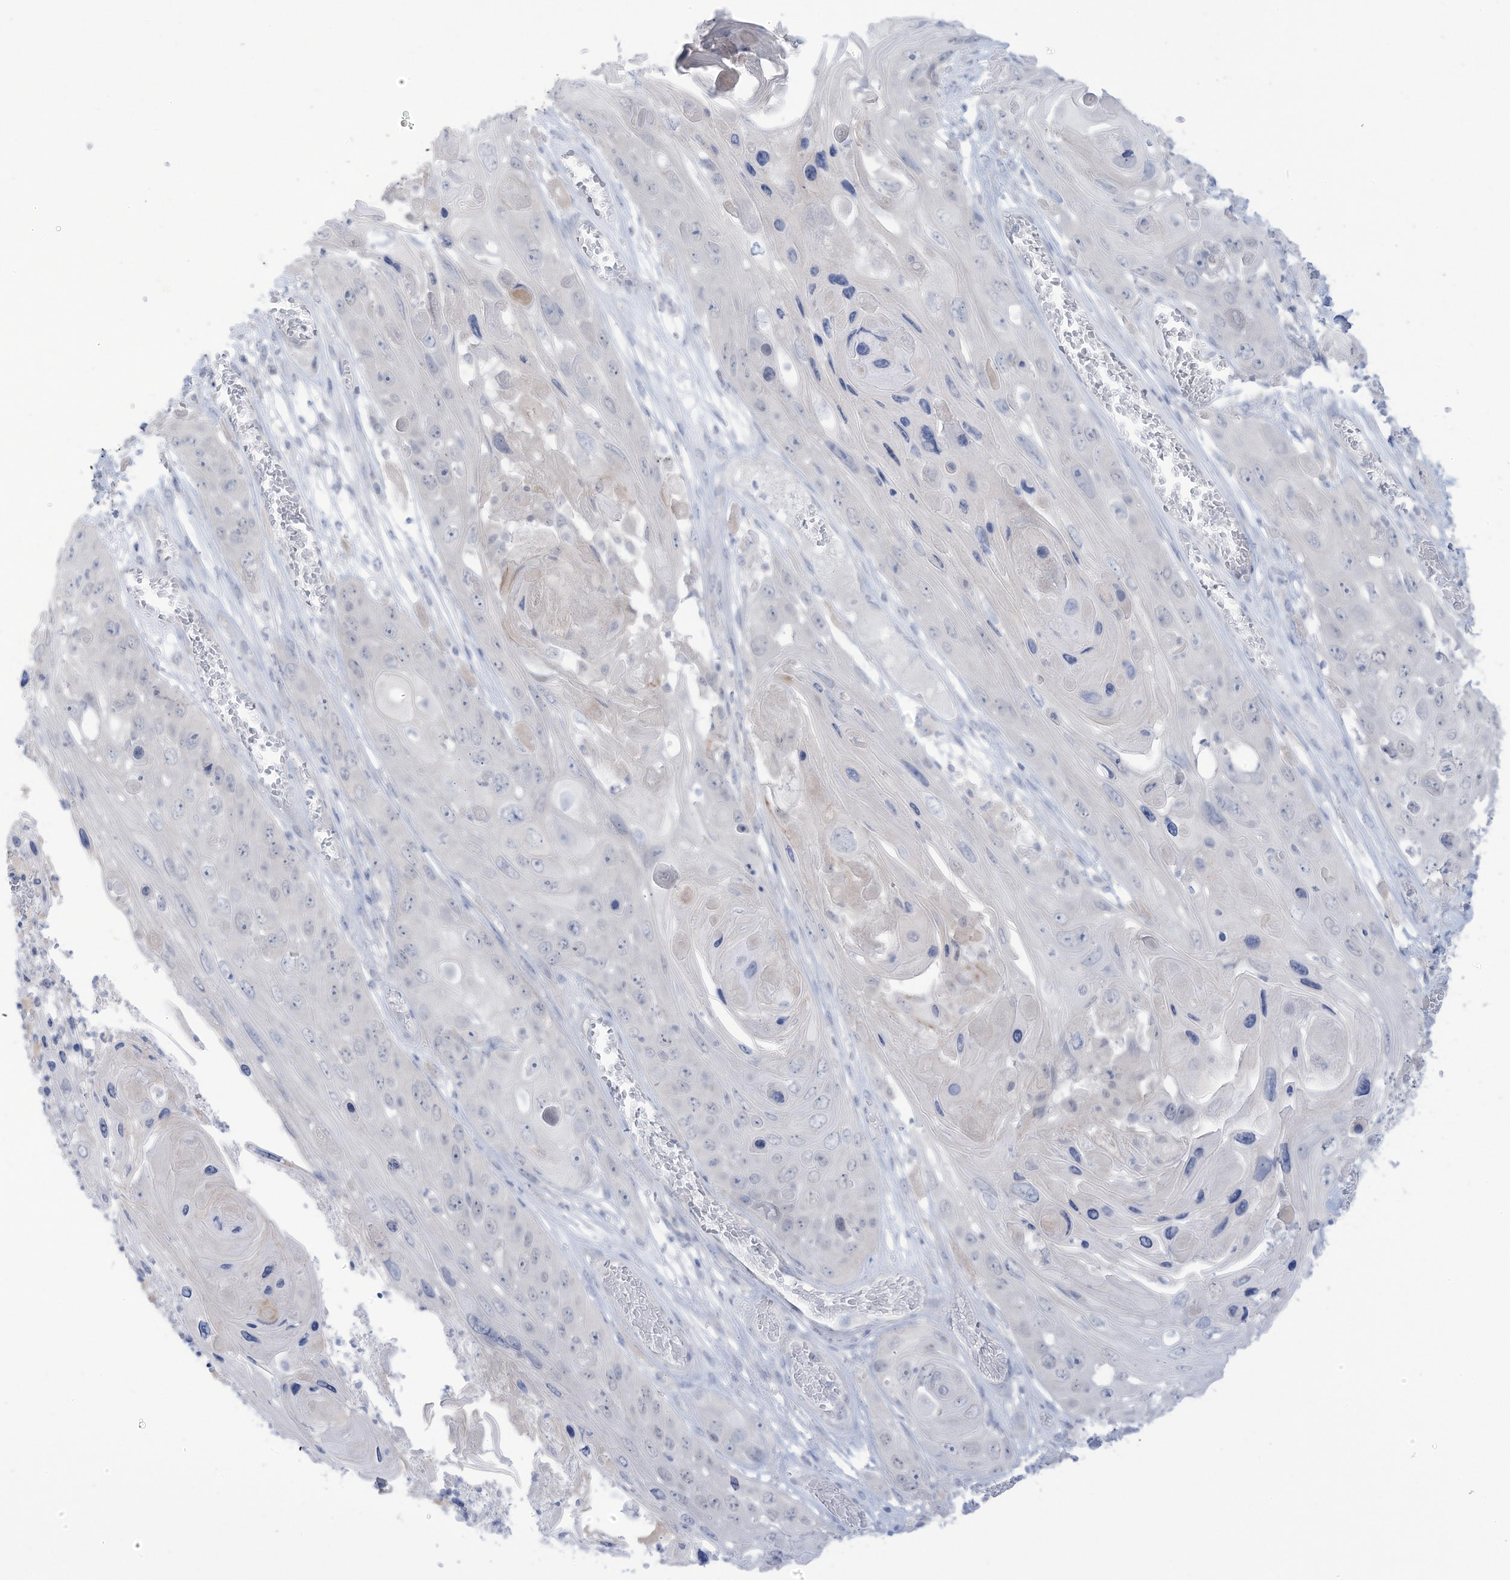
{"staining": {"intensity": "negative", "quantity": "none", "location": "none"}, "tissue": "skin cancer", "cell_type": "Tumor cells", "image_type": "cancer", "snomed": [{"axis": "morphology", "description": "Squamous cell carcinoma, NOS"}, {"axis": "topography", "description": "Skin"}], "caption": "Immunohistochemistry photomicrograph of neoplastic tissue: squamous cell carcinoma (skin) stained with DAB demonstrates no significant protein expression in tumor cells.", "gene": "OGT", "patient": {"sex": "male", "age": 55}}